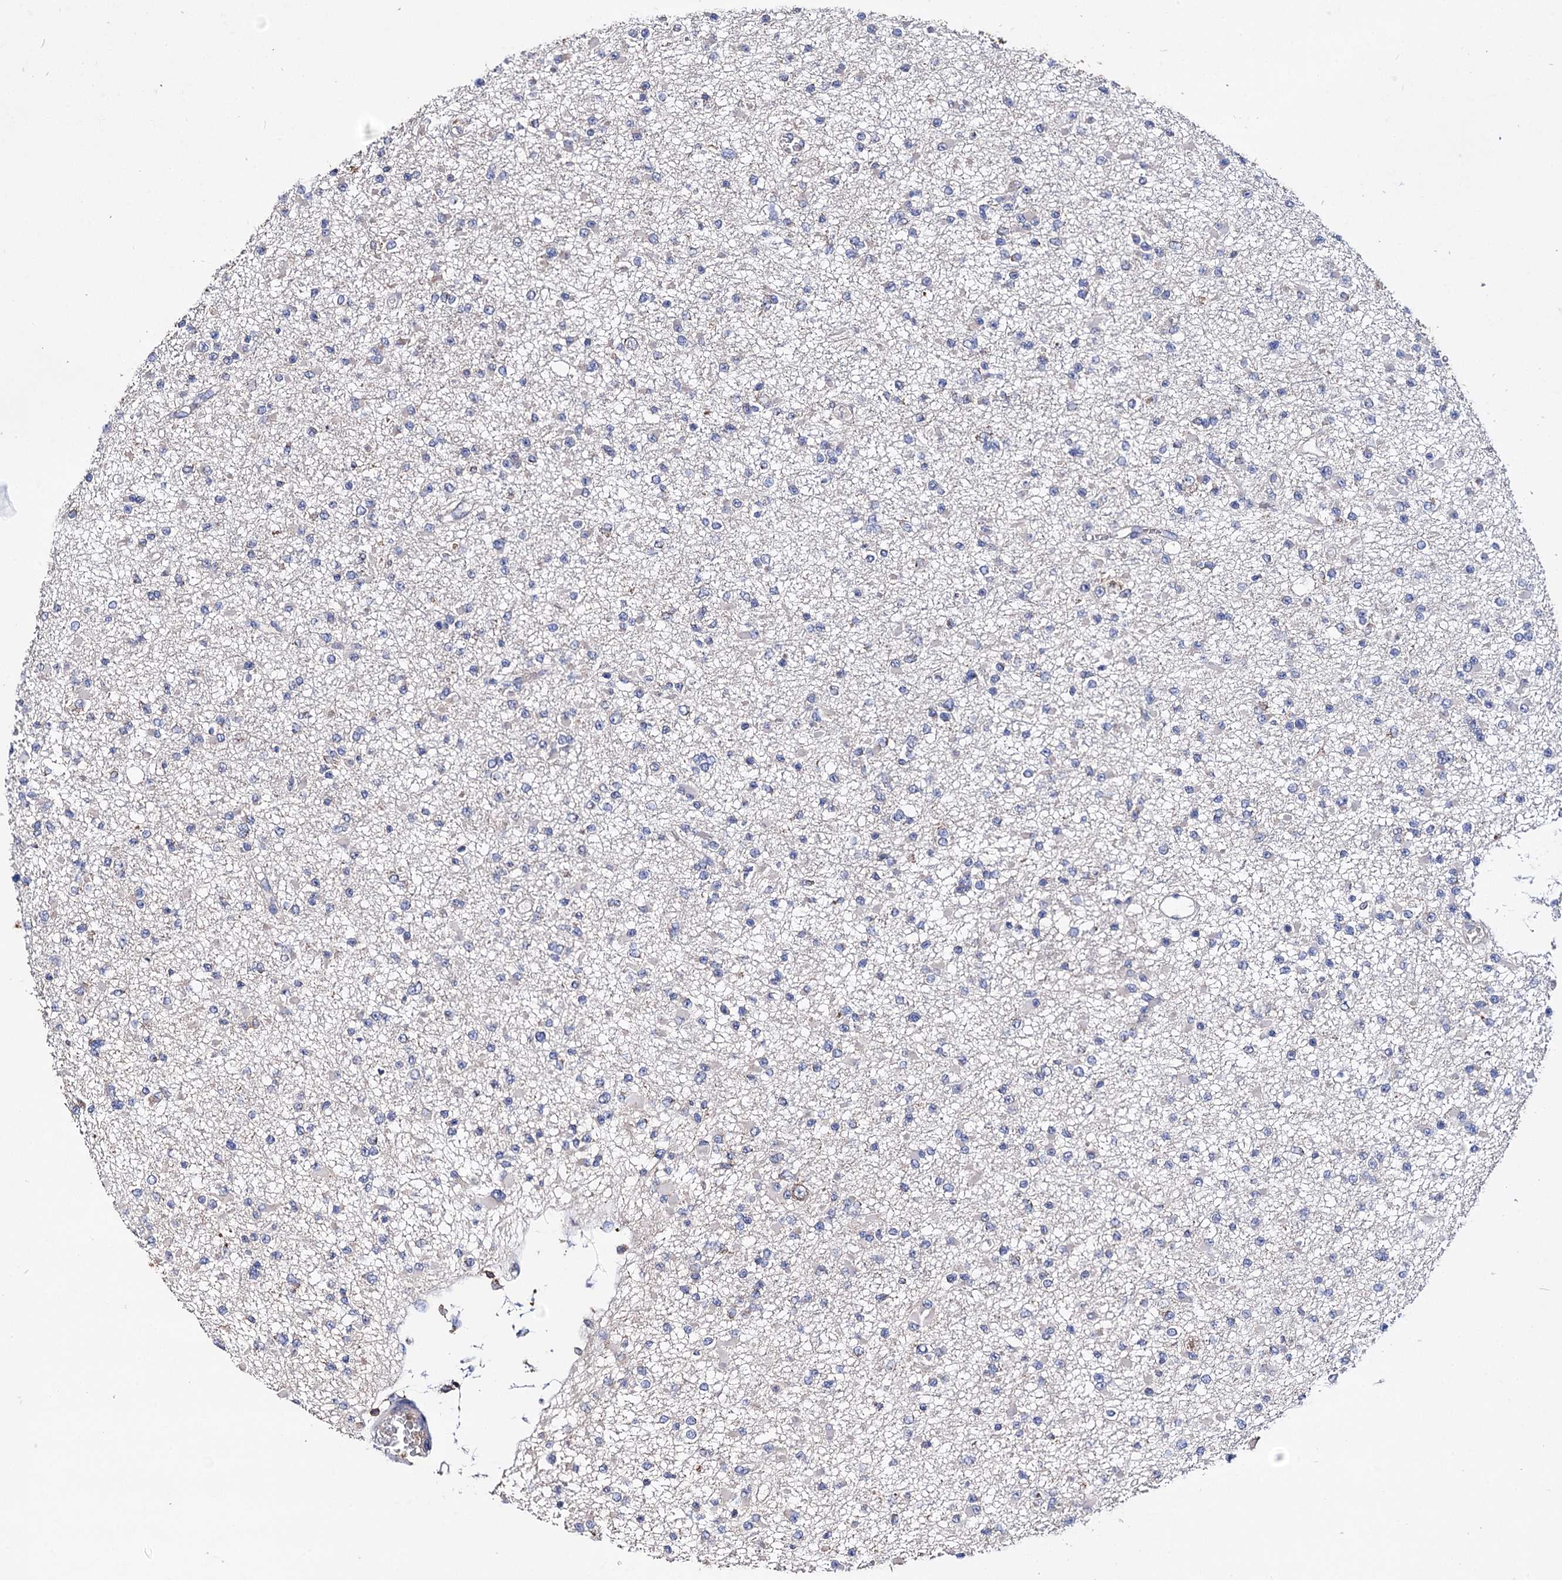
{"staining": {"intensity": "negative", "quantity": "none", "location": "none"}, "tissue": "glioma", "cell_type": "Tumor cells", "image_type": "cancer", "snomed": [{"axis": "morphology", "description": "Glioma, malignant, Low grade"}, {"axis": "topography", "description": "Brain"}], "caption": "High magnification brightfield microscopy of glioma stained with DAB (3,3'-diaminobenzidine) (brown) and counterstained with hematoxylin (blue): tumor cells show no significant positivity.", "gene": "UBASH3B", "patient": {"sex": "female", "age": 22}}